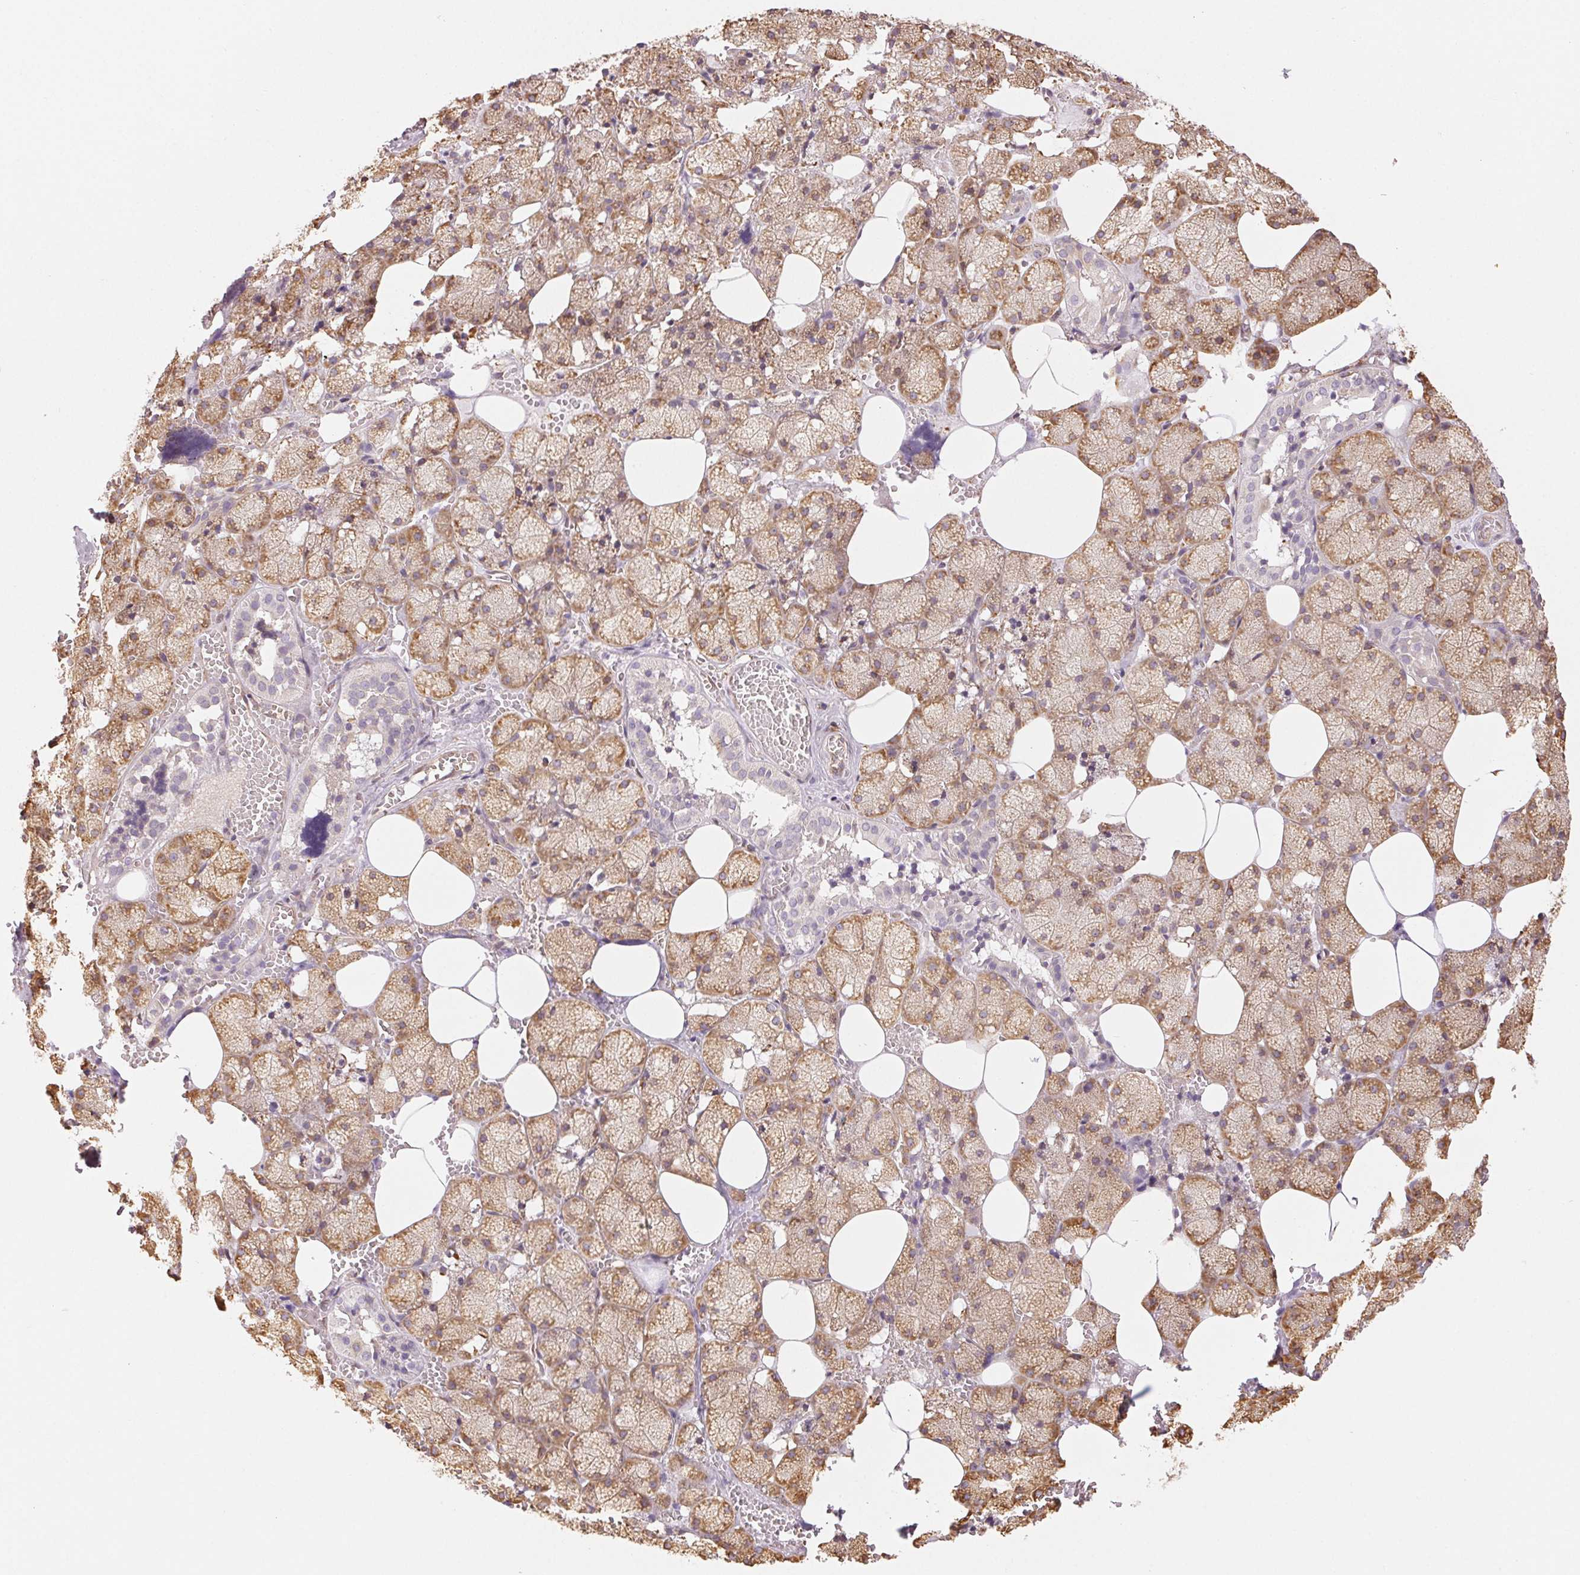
{"staining": {"intensity": "moderate", "quantity": "25%-75%", "location": "cytoplasmic/membranous"}, "tissue": "salivary gland", "cell_type": "Glandular cells", "image_type": "normal", "snomed": [{"axis": "morphology", "description": "Normal tissue, NOS"}, {"axis": "topography", "description": "Salivary gland"}, {"axis": "topography", "description": "Peripheral nerve tissue"}], "caption": "This photomicrograph exhibits unremarkable salivary gland stained with IHC to label a protein in brown. The cytoplasmic/membranous of glandular cells show moderate positivity for the protein. Nuclei are counter-stained blue.", "gene": "RCN3", "patient": {"sex": "male", "age": 38}}